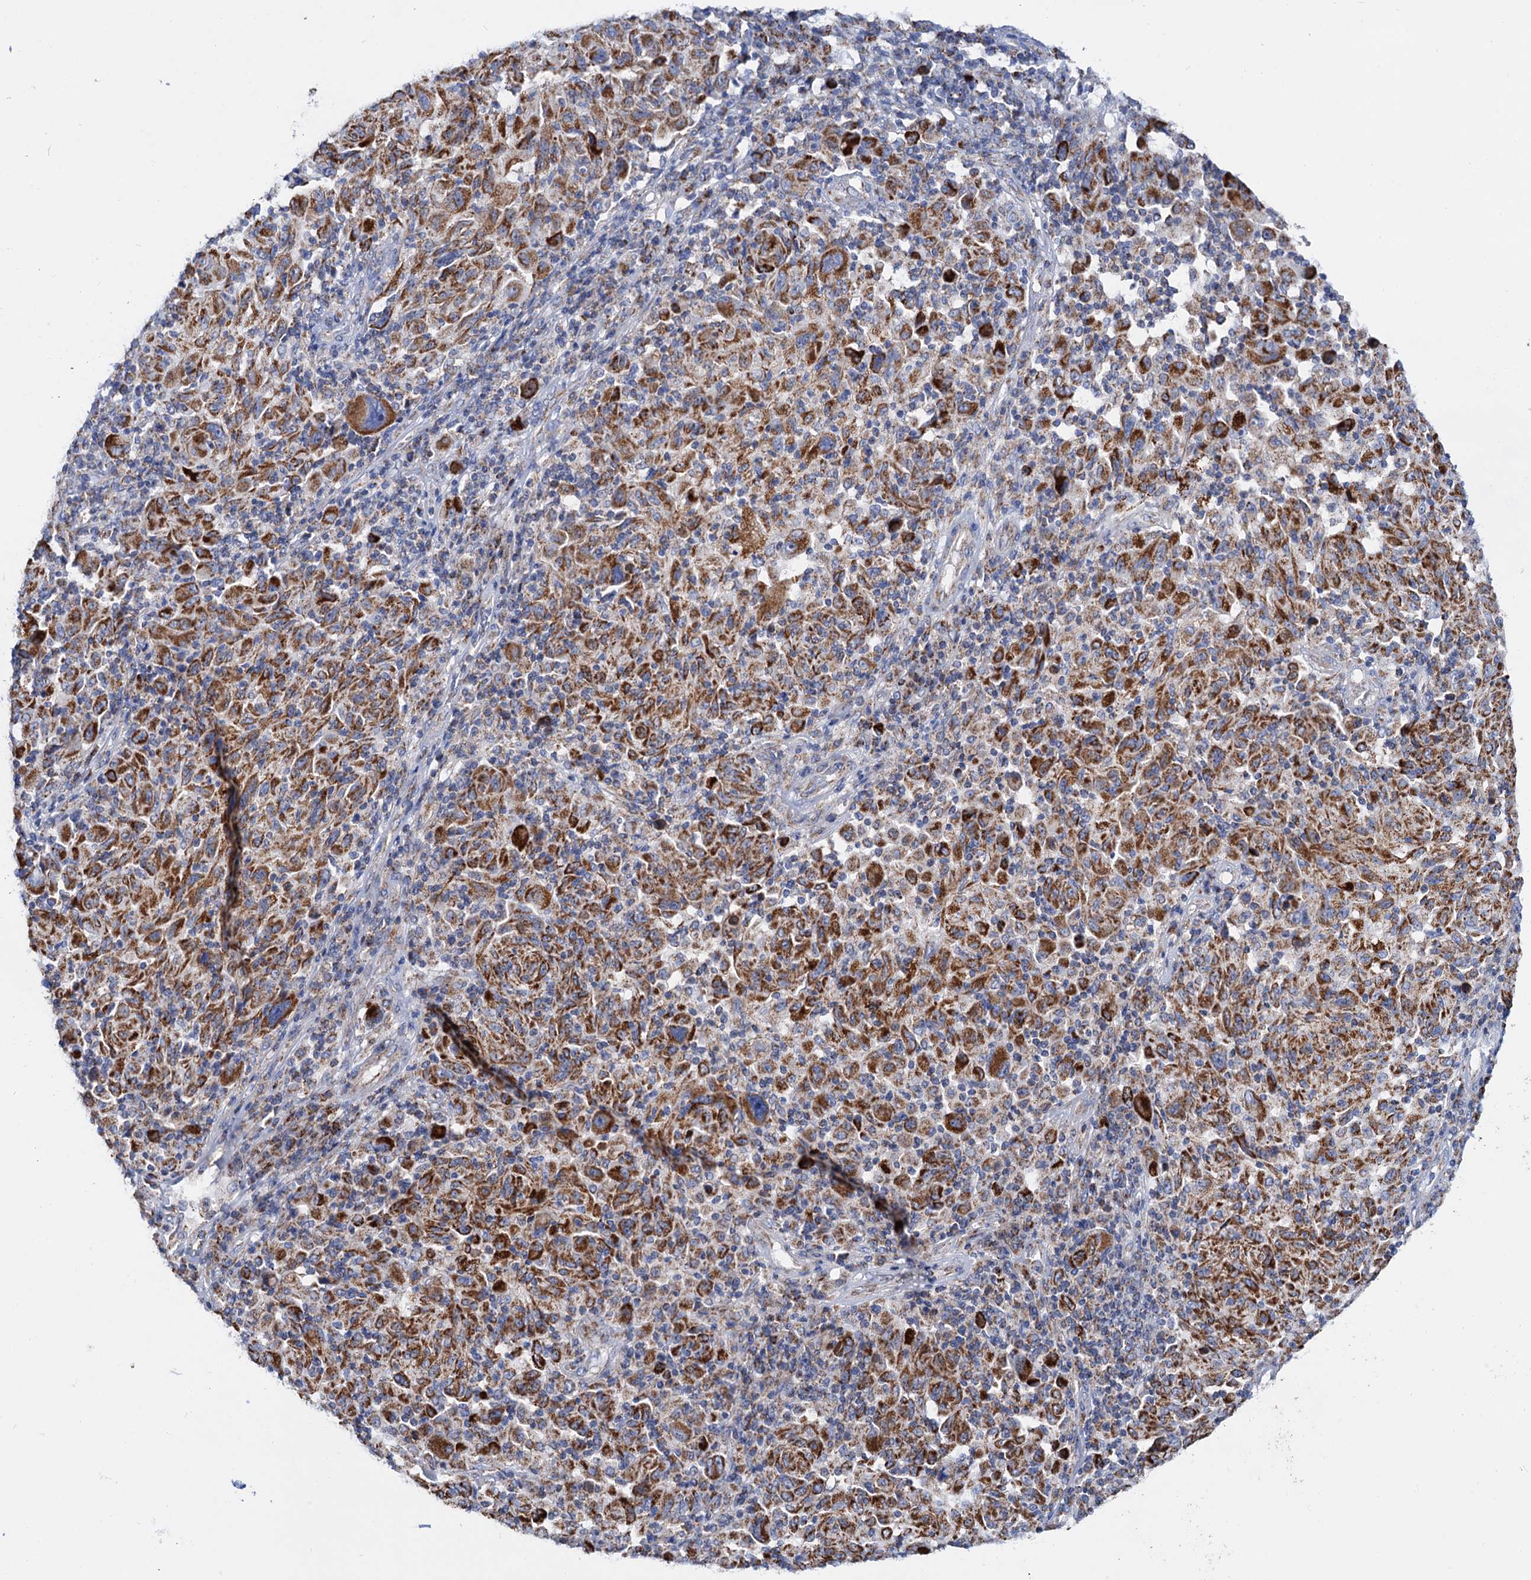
{"staining": {"intensity": "strong", "quantity": ">75%", "location": "cytoplasmic/membranous"}, "tissue": "melanoma", "cell_type": "Tumor cells", "image_type": "cancer", "snomed": [{"axis": "morphology", "description": "Malignant melanoma, NOS"}, {"axis": "topography", "description": "Skin"}], "caption": "A histopathology image of melanoma stained for a protein exhibits strong cytoplasmic/membranous brown staining in tumor cells. (IHC, brightfield microscopy, high magnification).", "gene": "C2CD3", "patient": {"sex": "male", "age": 53}}